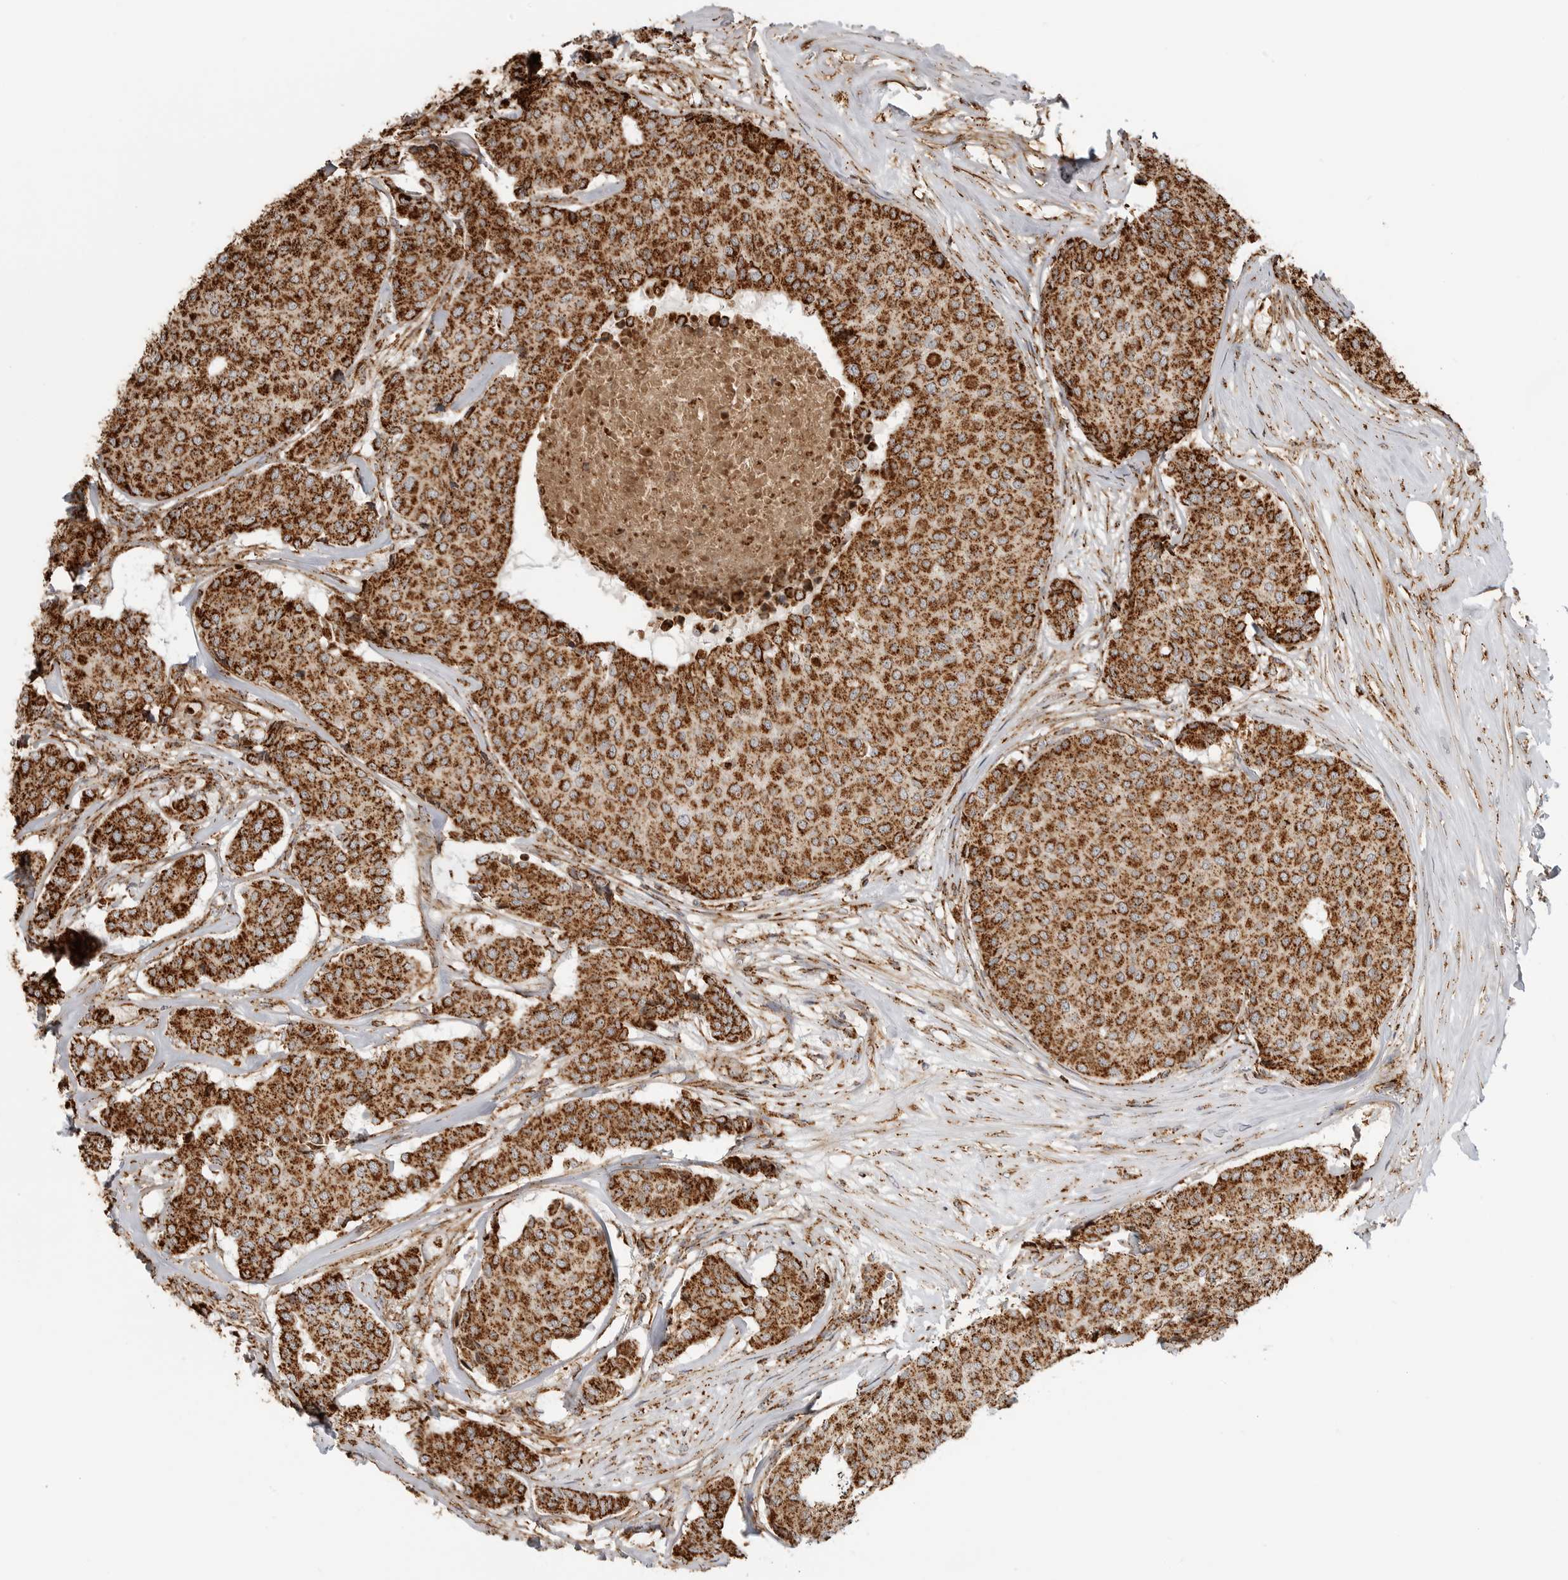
{"staining": {"intensity": "strong", "quantity": ">75%", "location": "cytoplasmic/membranous"}, "tissue": "breast cancer", "cell_type": "Tumor cells", "image_type": "cancer", "snomed": [{"axis": "morphology", "description": "Duct carcinoma"}, {"axis": "topography", "description": "Breast"}], "caption": "Immunohistochemistry (IHC) (DAB (3,3'-diaminobenzidine)) staining of human breast cancer reveals strong cytoplasmic/membranous protein positivity in approximately >75% of tumor cells.", "gene": "BMP2K", "patient": {"sex": "female", "age": 75}}